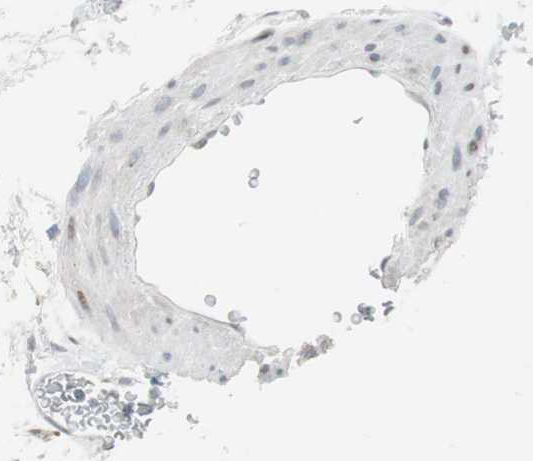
{"staining": {"intensity": "moderate", "quantity": ">75%", "location": "nuclear"}, "tissue": "adipose tissue", "cell_type": "Adipocytes", "image_type": "normal", "snomed": [{"axis": "morphology", "description": "Normal tissue, NOS"}, {"axis": "topography", "description": "Soft tissue"}], "caption": "A high-resolution photomicrograph shows immunohistochemistry staining of unremarkable adipose tissue, which displays moderate nuclear expression in approximately >75% of adipocytes.", "gene": "AJUBA", "patient": {"sex": "male", "age": 72}}